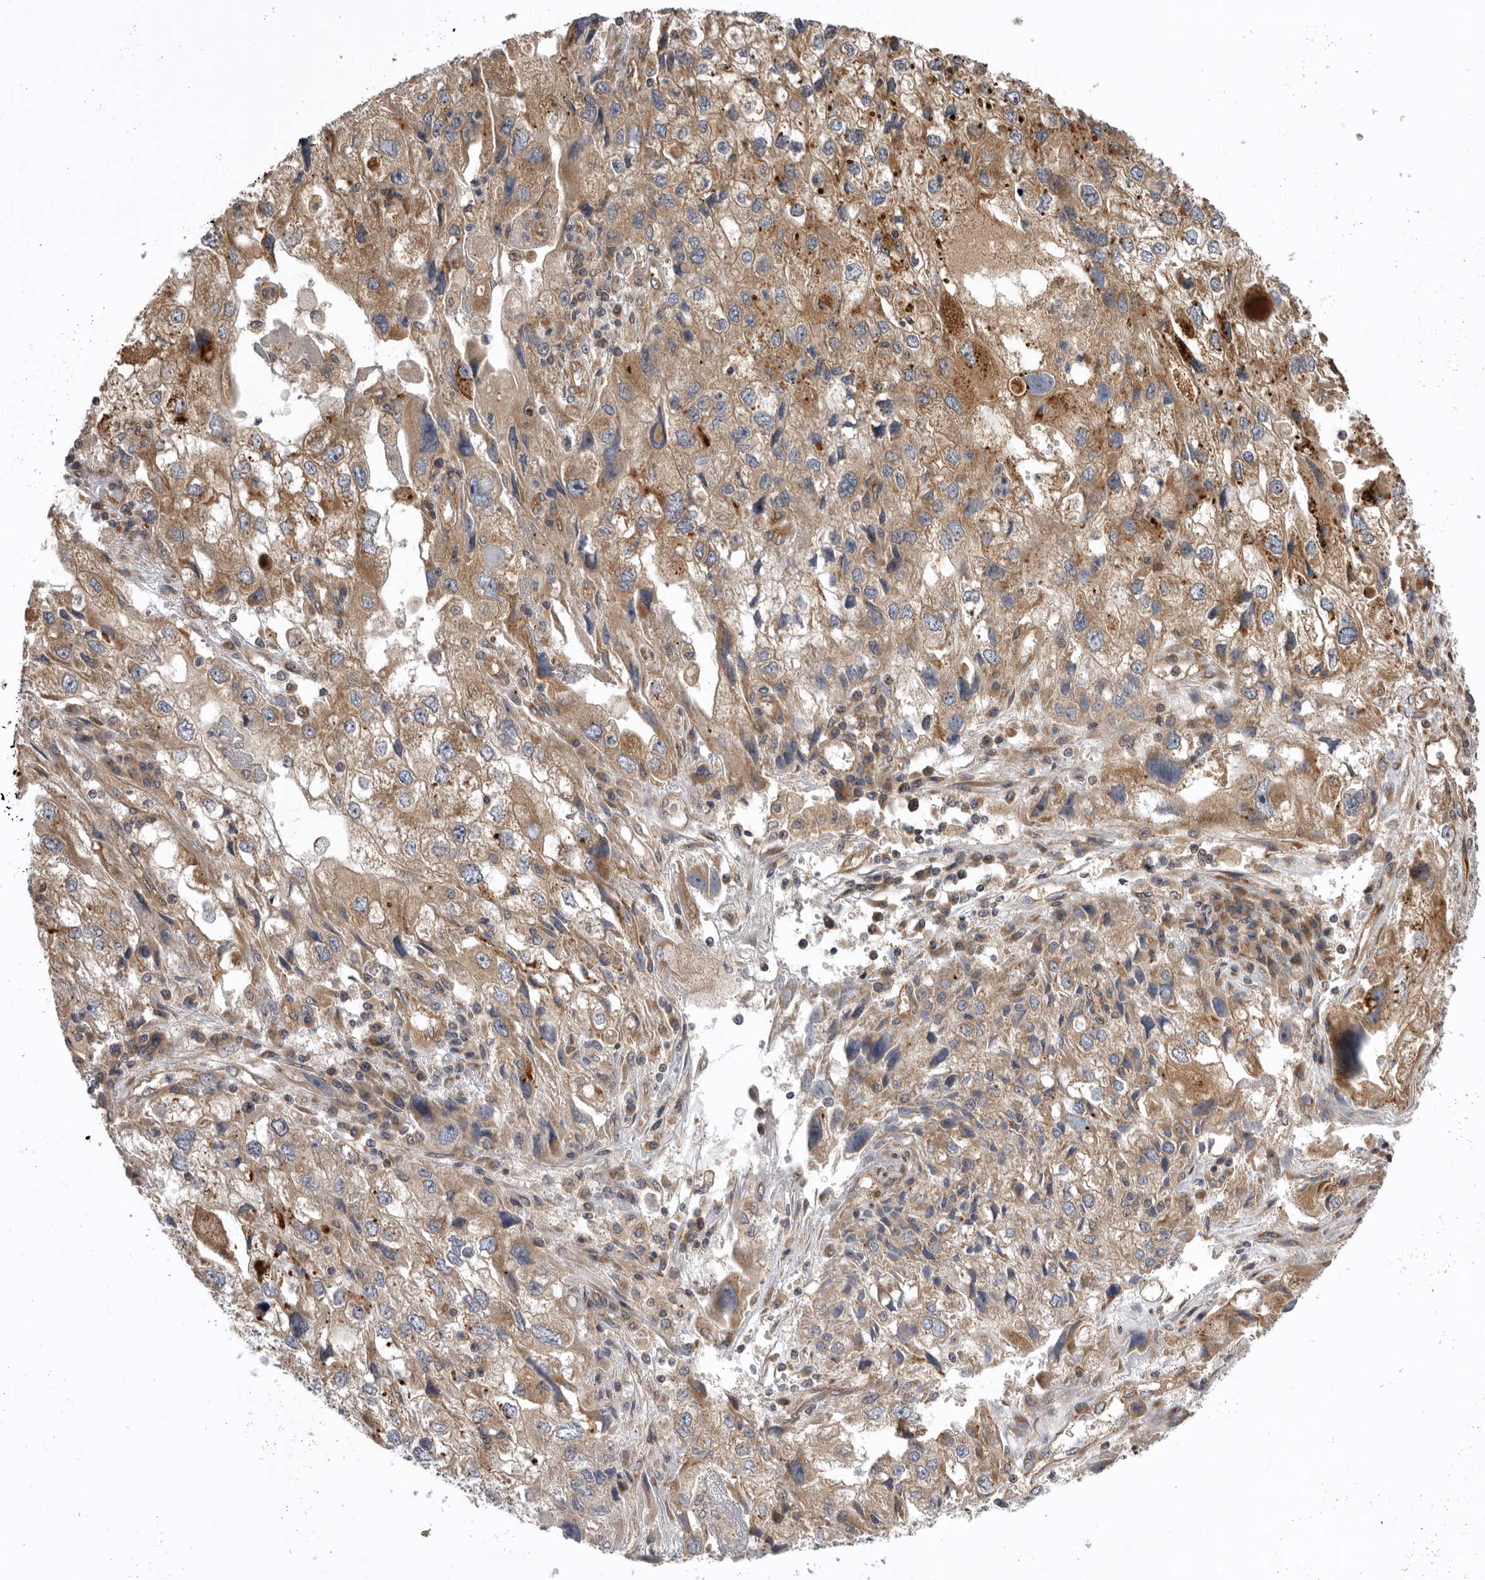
{"staining": {"intensity": "weak", "quantity": ">75%", "location": "cytoplasmic/membranous"}, "tissue": "endometrial cancer", "cell_type": "Tumor cells", "image_type": "cancer", "snomed": [{"axis": "morphology", "description": "Adenocarcinoma, NOS"}, {"axis": "topography", "description": "Endometrium"}], "caption": "The image displays a brown stain indicating the presence of a protein in the cytoplasmic/membranous of tumor cells in endometrial cancer. The protein is stained brown, and the nuclei are stained in blue (DAB IHC with brightfield microscopy, high magnification).", "gene": "DHDDS", "patient": {"sex": "female", "age": 49}}